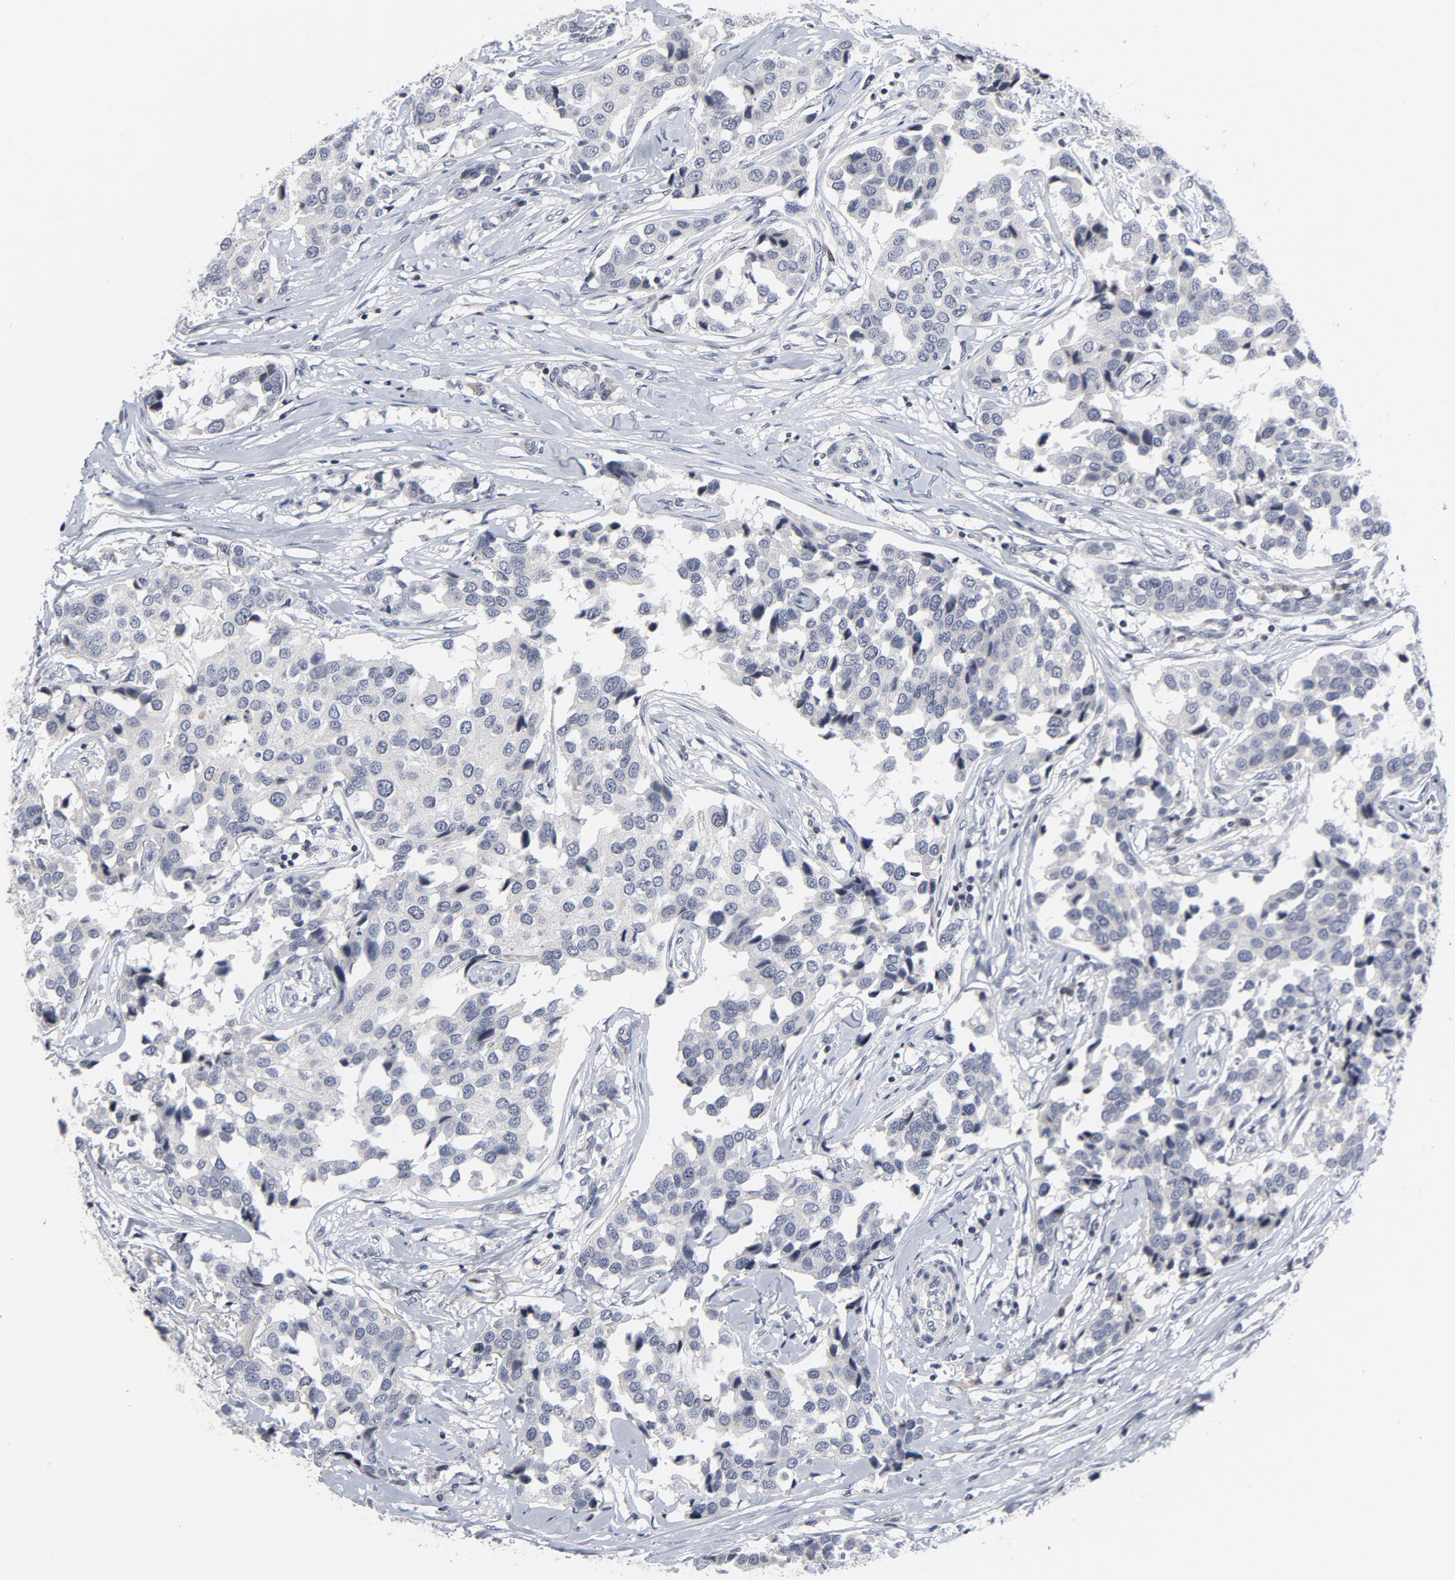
{"staining": {"intensity": "negative", "quantity": "none", "location": "none"}, "tissue": "breast cancer", "cell_type": "Tumor cells", "image_type": "cancer", "snomed": [{"axis": "morphology", "description": "Duct carcinoma"}, {"axis": "topography", "description": "Breast"}], "caption": "Tumor cells show no significant positivity in breast cancer (invasive ductal carcinoma).", "gene": "TCL1A", "patient": {"sex": "female", "age": 80}}